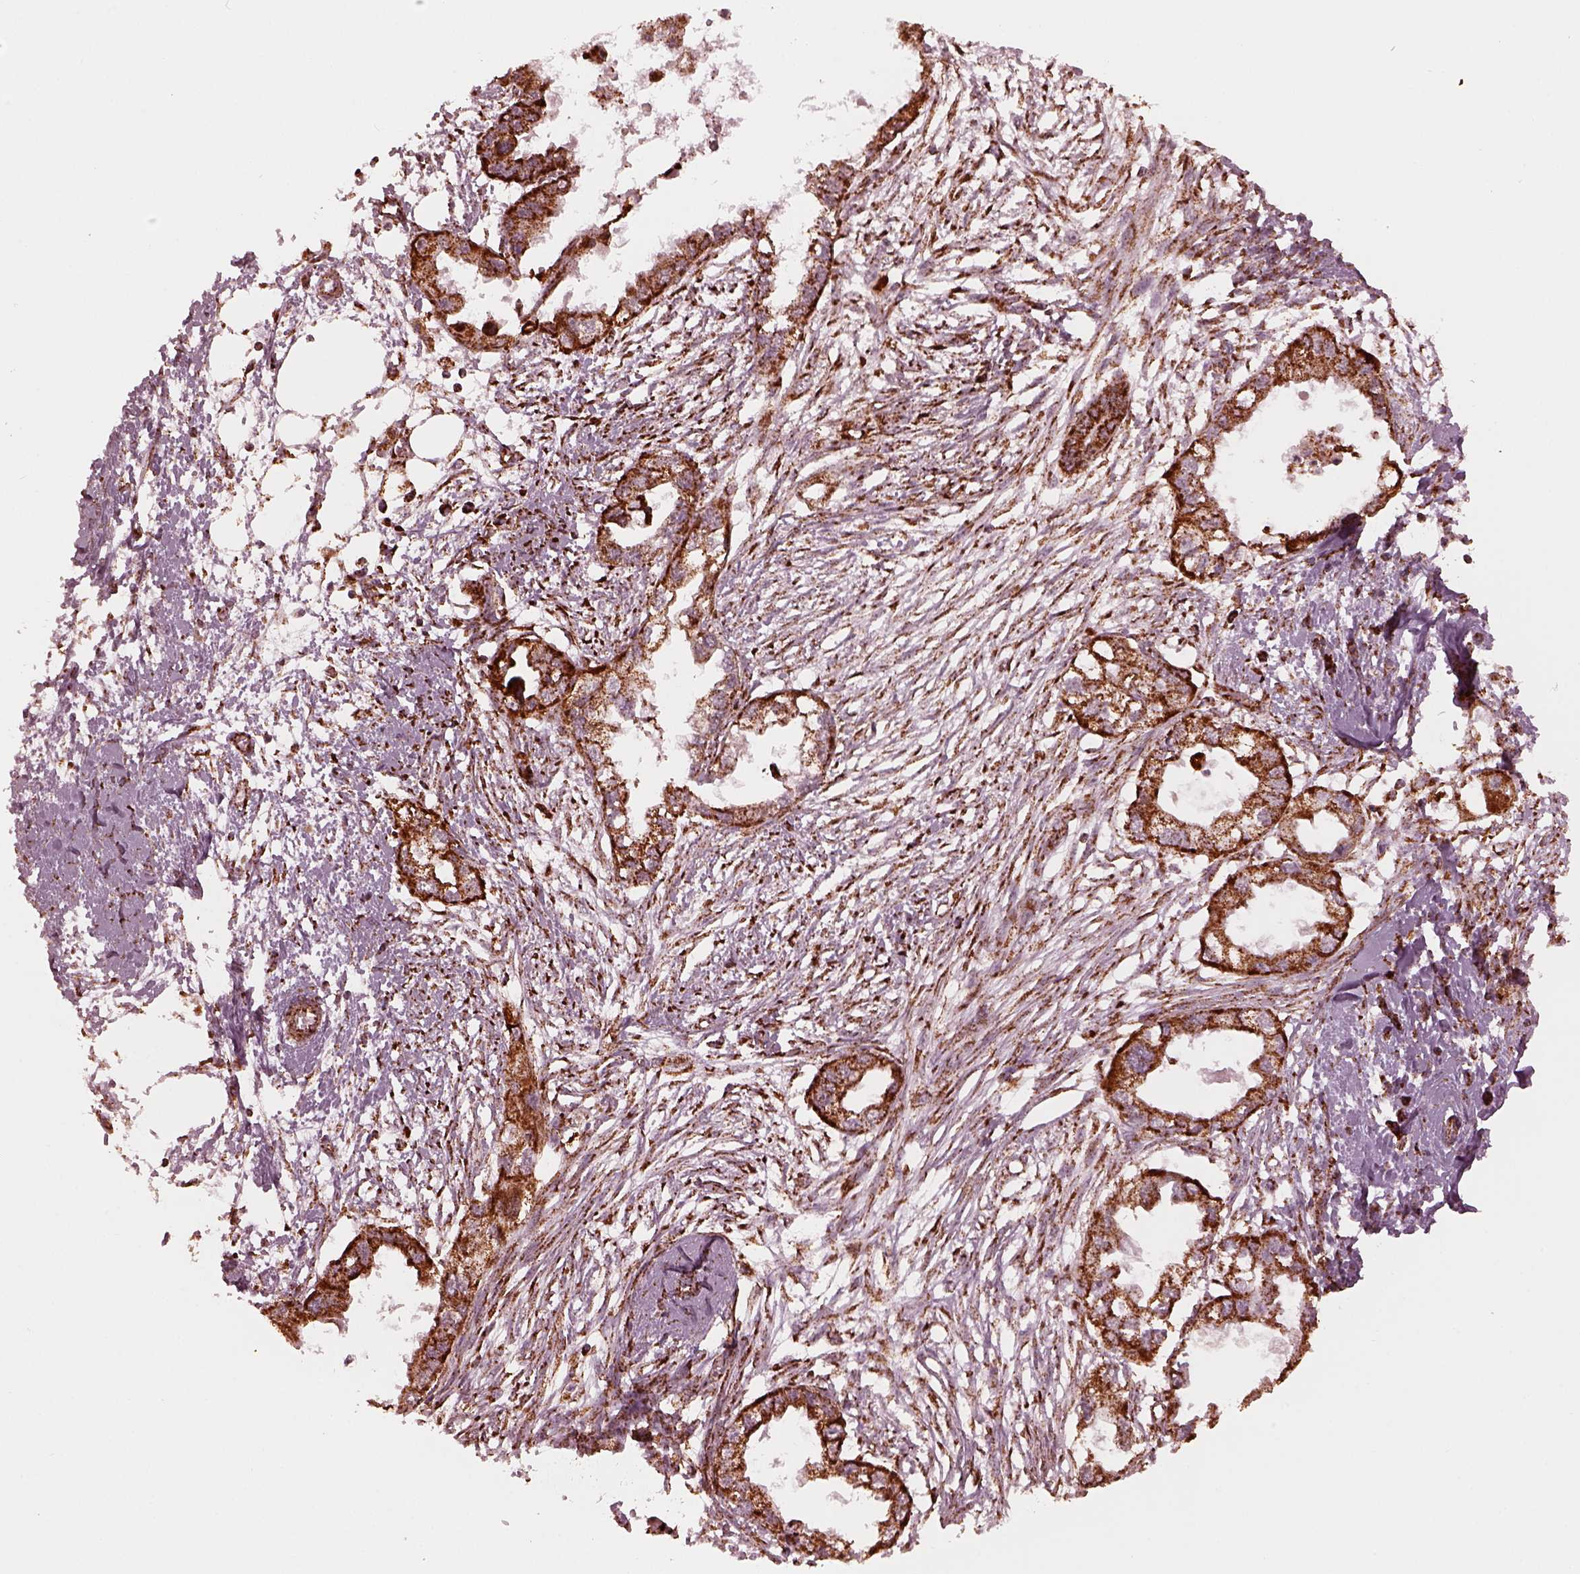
{"staining": {"intensity": "strong", "quantity": ">75%", "location": "cytoplasmic/membranous"}, "tissue": "endometrial cancer", "cell_type": "Tumor cells", "image_type": "cancer", "snomed": [{"axis": "morphology", "description": "Adenocarcinoma, NOS"}, {"axis": "morphology", "description": "Adenocarcinoma, metastatic, NOS"}, {"axis": "topography", "description": "Adipose tissue"}, {"axis": "topography", "description": "Endometrium"}], "caption": "Immunohistochemistry photomicrograph of endometrial cancer stained for a protein (brown), which shows high levels of strong cytoplasmic/membranous positivity in approximately >75% of tumor cells.", "gene": "NDUFB10", "patient": {"sex": "female", "age": 67}}